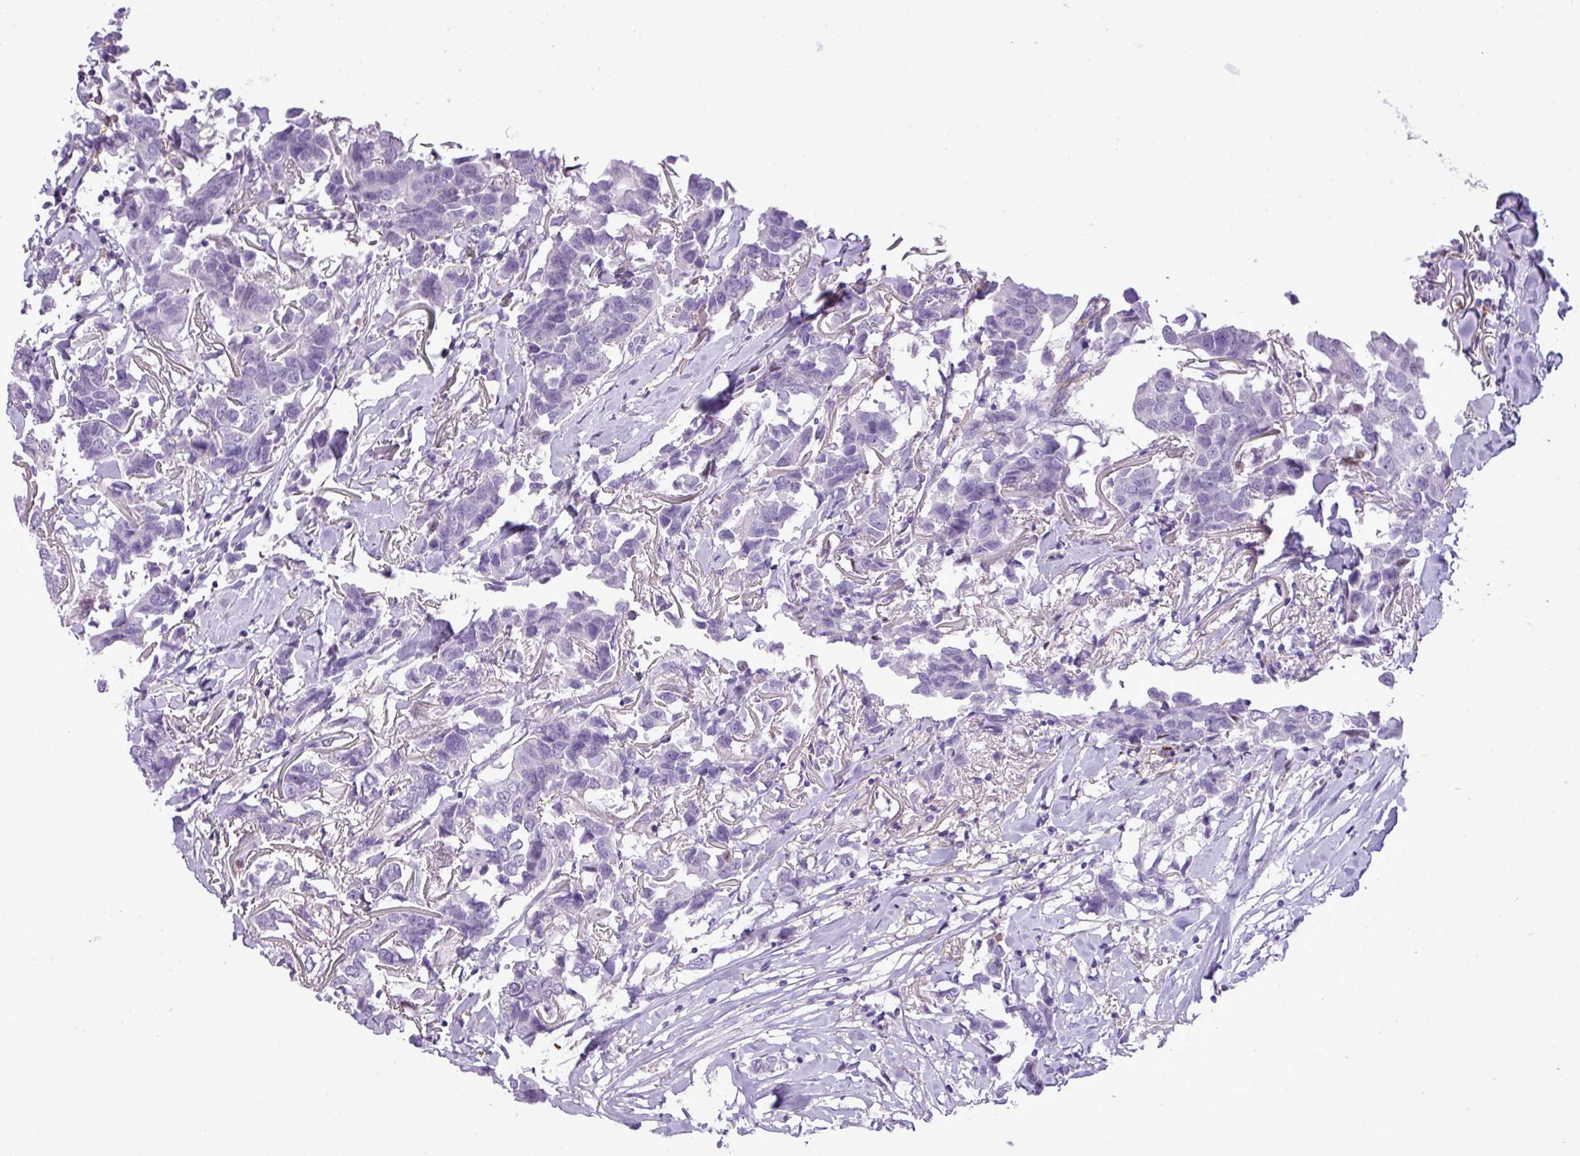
{"staining": {"intensity": "negative", "quantity": "none", "location": "none"}, "tissue": "breast cancer", "cell_type": "Tumor cells", "image_type": "cancer", "snomed": [{"axis": "morphology", "description": "Duct carcinoma"}, {"axis": "topography", "description": "Breast"}], "caption": "DAB (3,3'-diaminobenzidine) immunohistochemical staining of human infiltrating ductal carcinoma (breast) reveals no significant positivity in tumor cells.", "gene": "RBMXL2", "patient": {"sex": "female", "age": 80}}